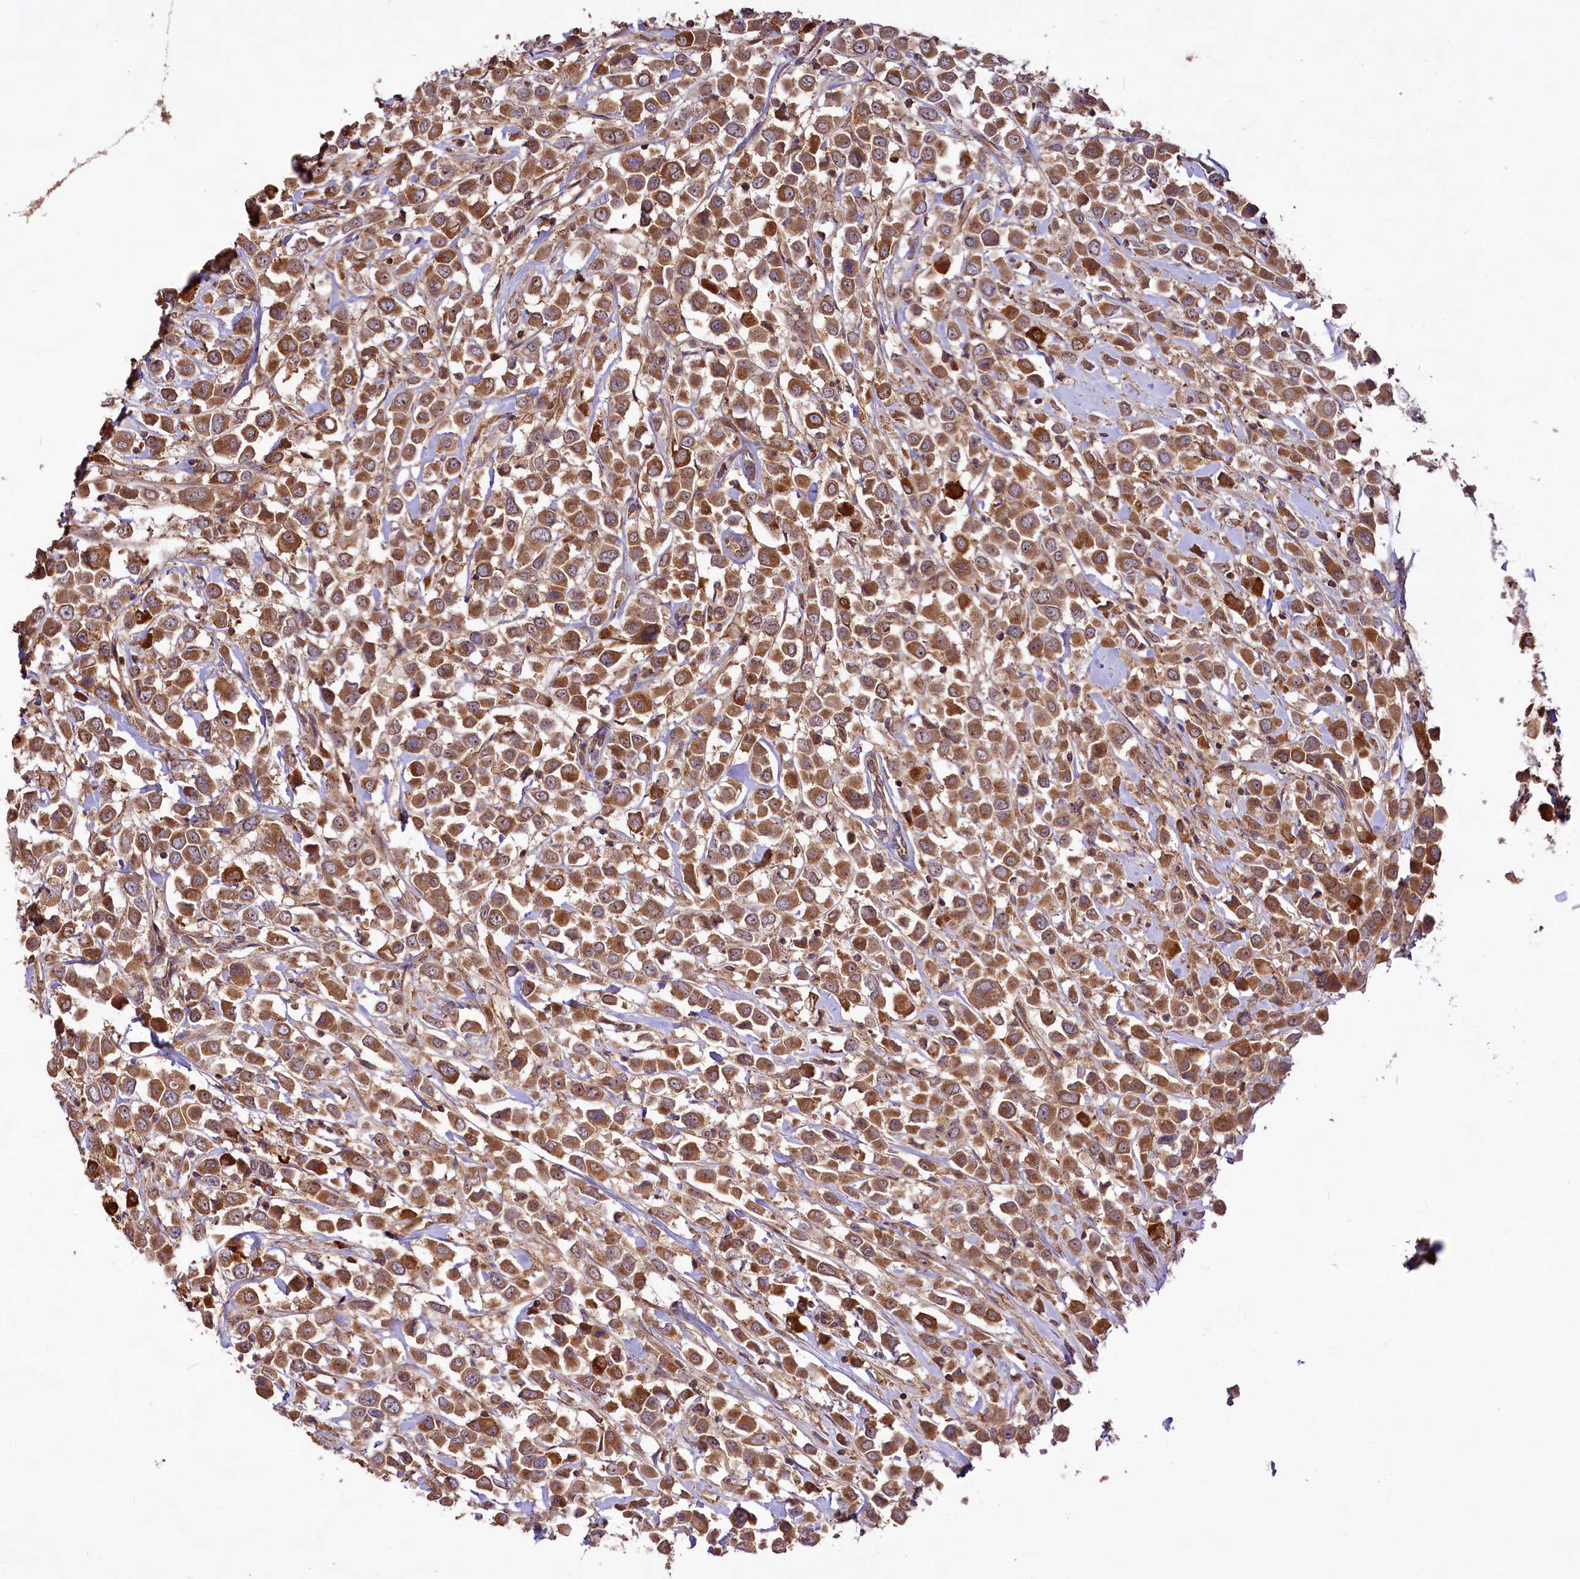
{"staining": {"intensity": "moderate", "quantity": ">75%", "location": "cytoplasmic/membranous"}, "tissue": "breast cancer", "cell_type": "Tumor cells", "image_type": "cancer", "snomed": [{"axis": "morphology", "description": "Duct carcinoma"}, {"axis": "topography", "description": "Breast"}], "caption": "IHC image of neoplastic tissue: invasive ductal carcinoma (breast) stained using IHC displays medium levels of moderate protein expression localized specifically in the cytoplasmic/membranous of tumor cells, appearing as a cytoplasmic/membranous brown color.", "gene": "RRP8", "patient": {"sex": "female", "age": 61}}